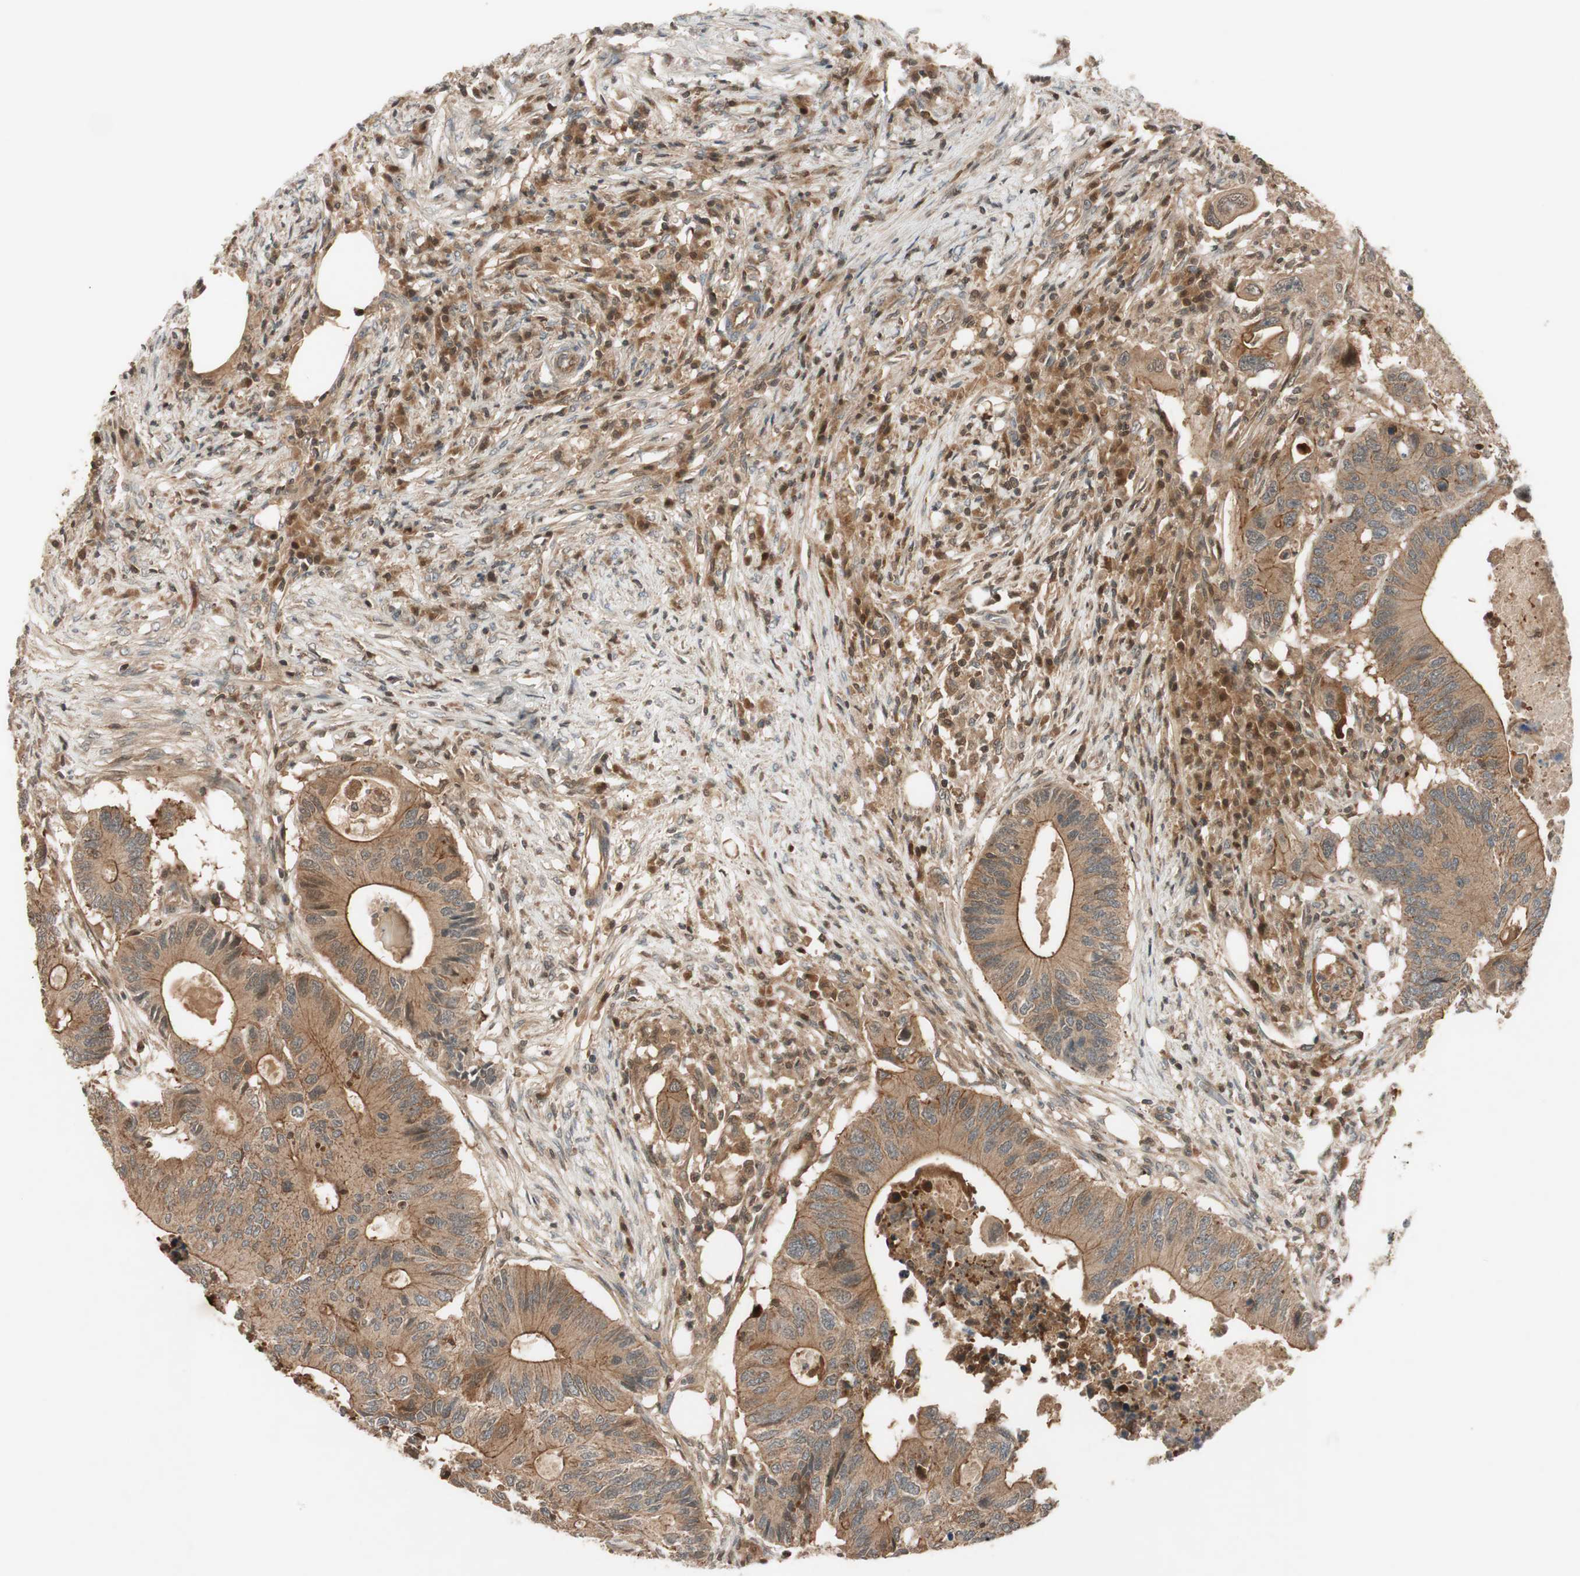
{"staining": {"intensity": "moderate", "quantity": "25%-75%", "location": "cytoplasmic/membranous"}, "tissue": "colorectal cancer", "cell_type": "Tumor cells", "image_type": "cancer", "snomed": [{"axis": "morphology", "description": "Adenocarcinoma, NOS"}, {"axis": "topography", "description": "Colon"}], "caption": "Approximately 25%-75% of tumor cells in human adenocarcinoma (colorectal) demonstrate moderate cytoplasmic/membranous protein staining as visualized by brown immunohistochemical staining.", "gene": "EPHA8", "patient": {"sex": "male", "age": 71}}